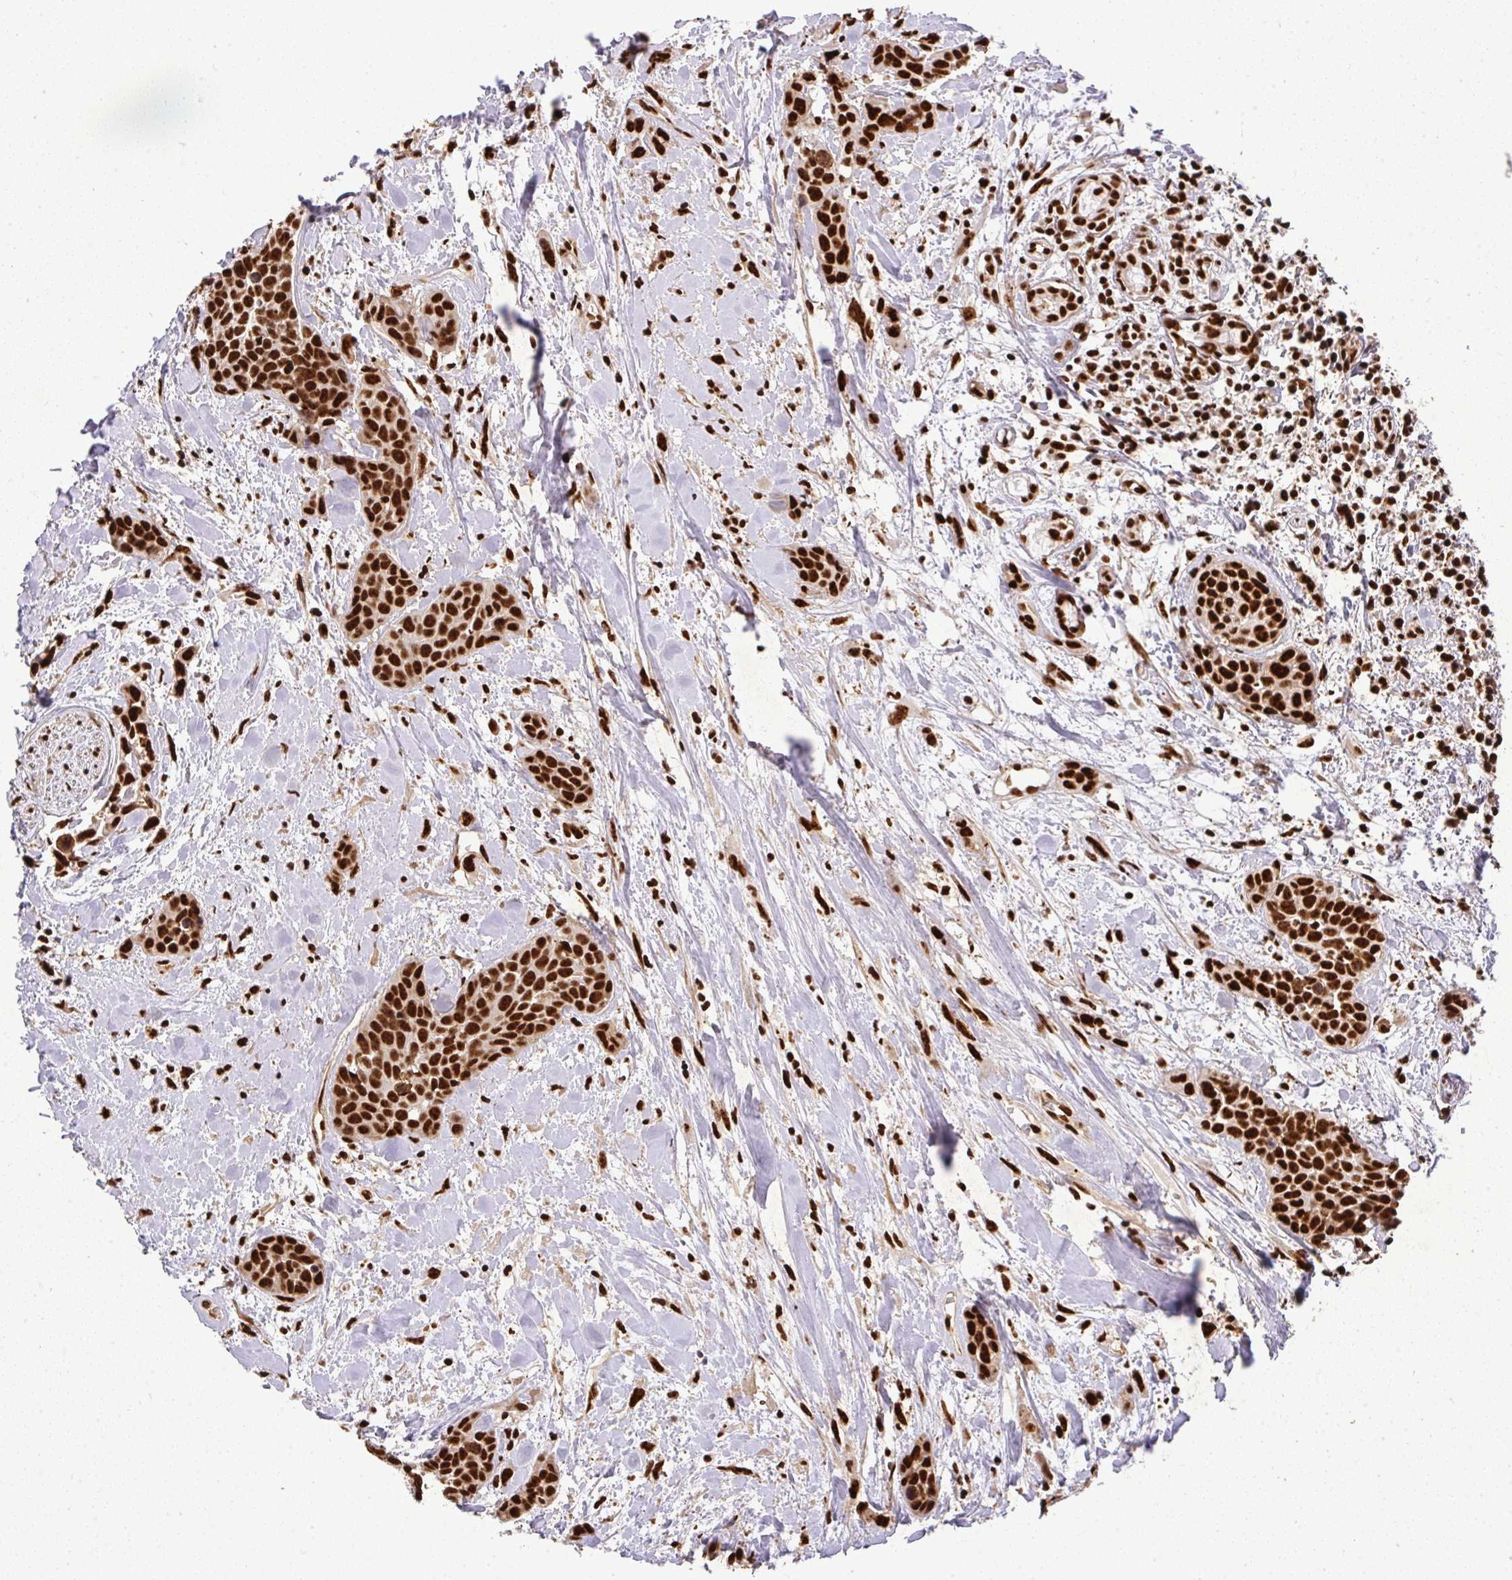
{"staining": {"intensity": "strong", "quantity": ">75%", "location": "nuclear"}, "tissue": "head and neck cancer", "cell_type": "Tumor cells", "image_type": "cancer", "snomed": [{"axis": "morphology", "description": "Squamous cell carcinoma, NOS"}, {"axis": "topography", "description": "Head-Neck"}], "caption": "The micrograph demonstrates a brown stain indicating the presence of a protein in the nuclear of tumor cells in head and neck squamous cell carcinoma. Using DAB (3,3'-diaminobenzidine) (brown) and hematoxylin (blue) stains, captured at high magnification using brightfield microscopy.", "gene": "U2AF1", "patient": {"sex": "female", "age": 50}}